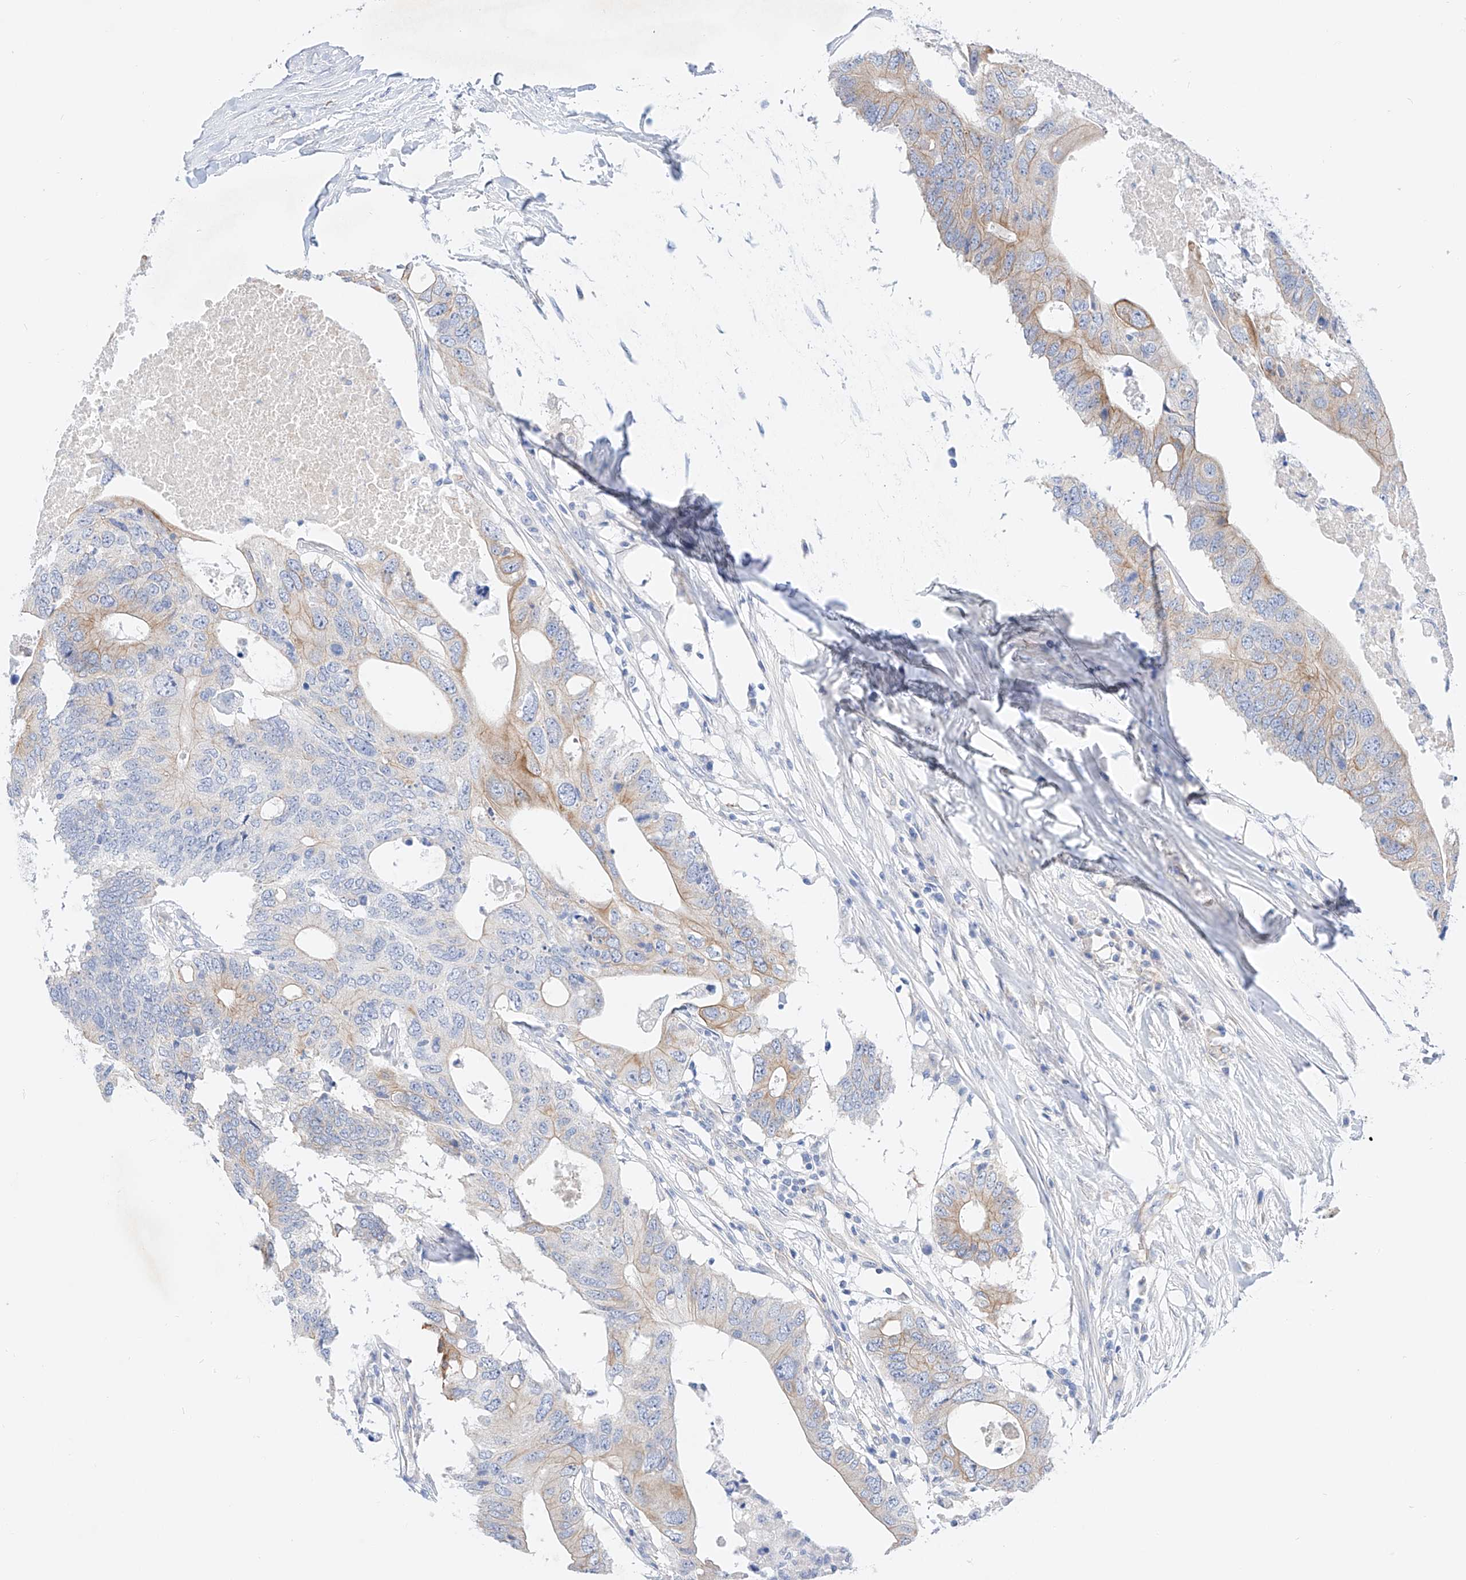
{"staining": {"intensity": "moderate", "quantity": "<25%", "location": "cytoplasmic/membranous"}, "tissue": "colorectal cancer", "cell_type": "Tumor cells", "image_type": "cancer", "snomed": [{"axis": "morphology", "description": "Adenocarcinoma, NOS"}, {"axis": "topography", "description": "Colon"}], "caption": "This is an image of immunohistochemistry staining of colorectal cancer (adenocarcinoma), which shows moderate expression in the cytoplasmic/membranous of tumor cells.", "gene": "SBSPON", "patient": {"sex": "male", "age": 71}}